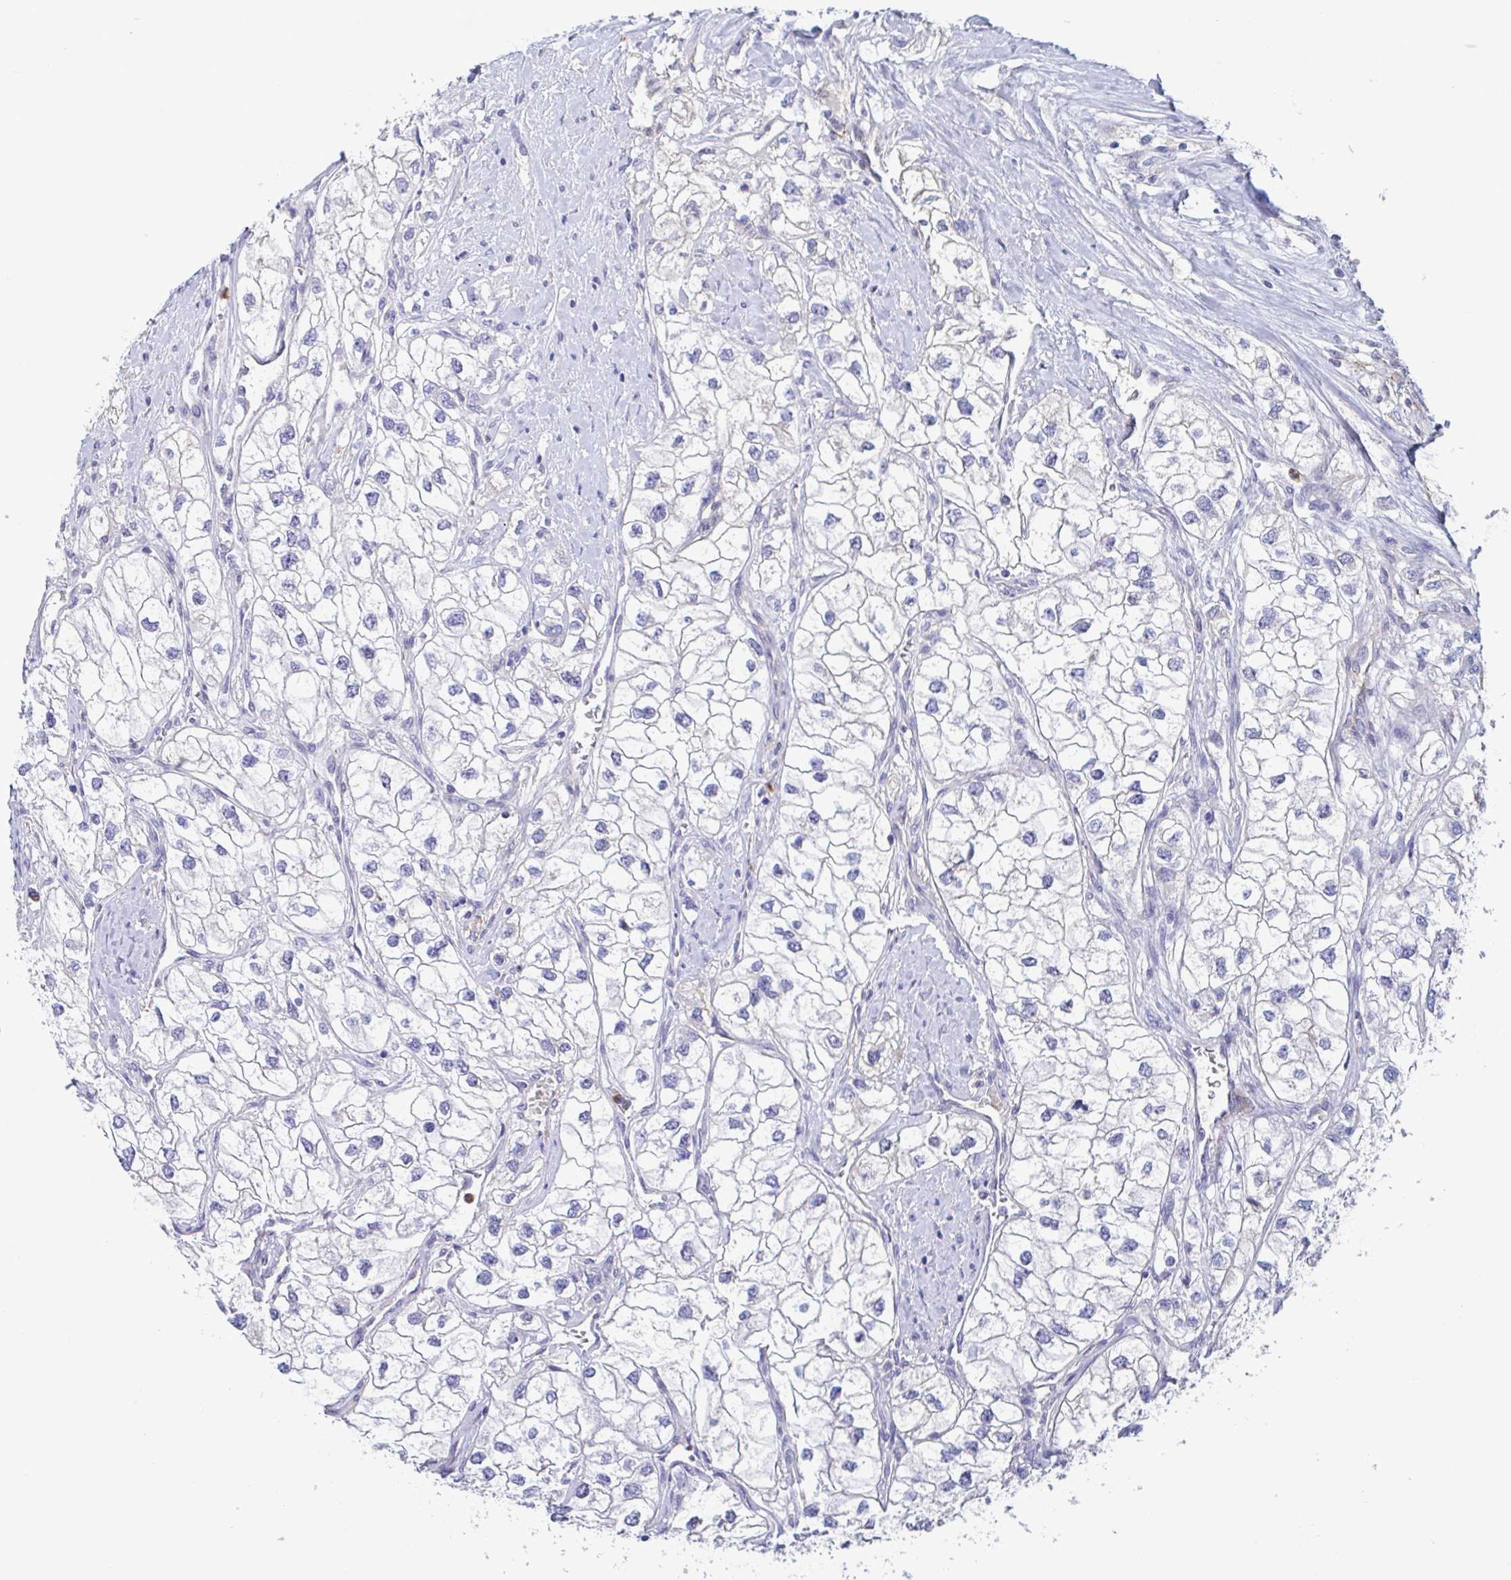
{"staining": {"intensity": "negative", "quantity": "none", "location": "none"}, "tissue": "renal cancer", "cell_type": "Tumor cells", "image_type": "cancer", "snomed": [{"axis": "morphology", "description": "Adenocarcinoma, NOS"}, {"axis": "topography", "description": "Kidney"}], "caption": "IHC of renal cancer (adenocarcinoma) demonstrates no expression in tumor cells.", "gene": "ZNHIT2", "patient": {"sex": "male", "age": 59}}